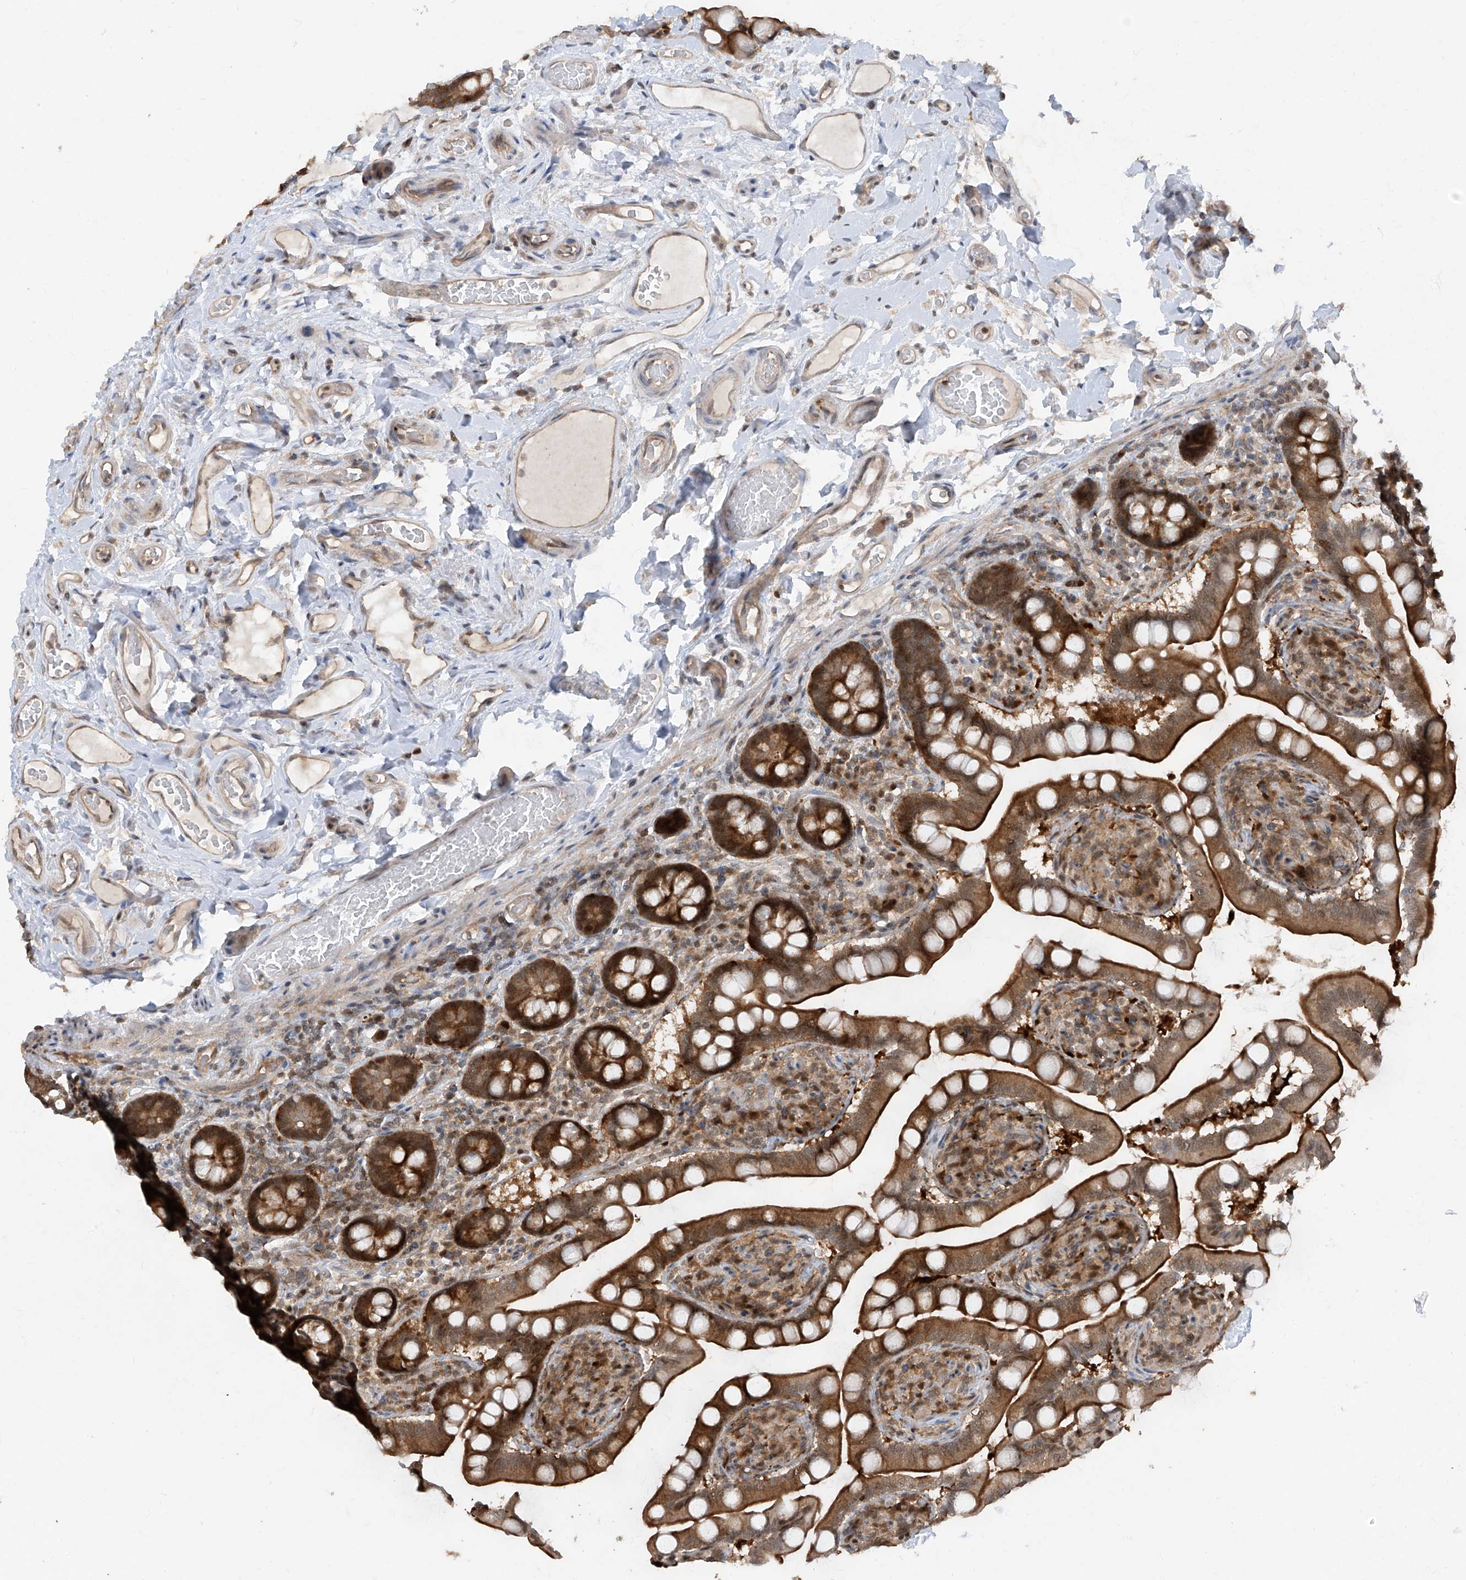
{"staining": {"intensity": "strong", "quantity": "25%-75%", "location": "cytoplasmic/membranous,nuclear"}, "tissue": "small intestine", "cell_type": "Glandular cells", "image_type": "normal", "snomed": [{"axis": "morphology", "description": "Normal tissue, NOS"}, {"axis": "topography", "description": "Small intestine"}], "caption": "IHC (DAB) staining of benign human small intestine shows strong cytoplasmic/membranous,nuclear protein positivity in approximately 25%-75% of glandular cells.", "gene": "ZNF358", "patient": {"sex": "female", "age": 64}}